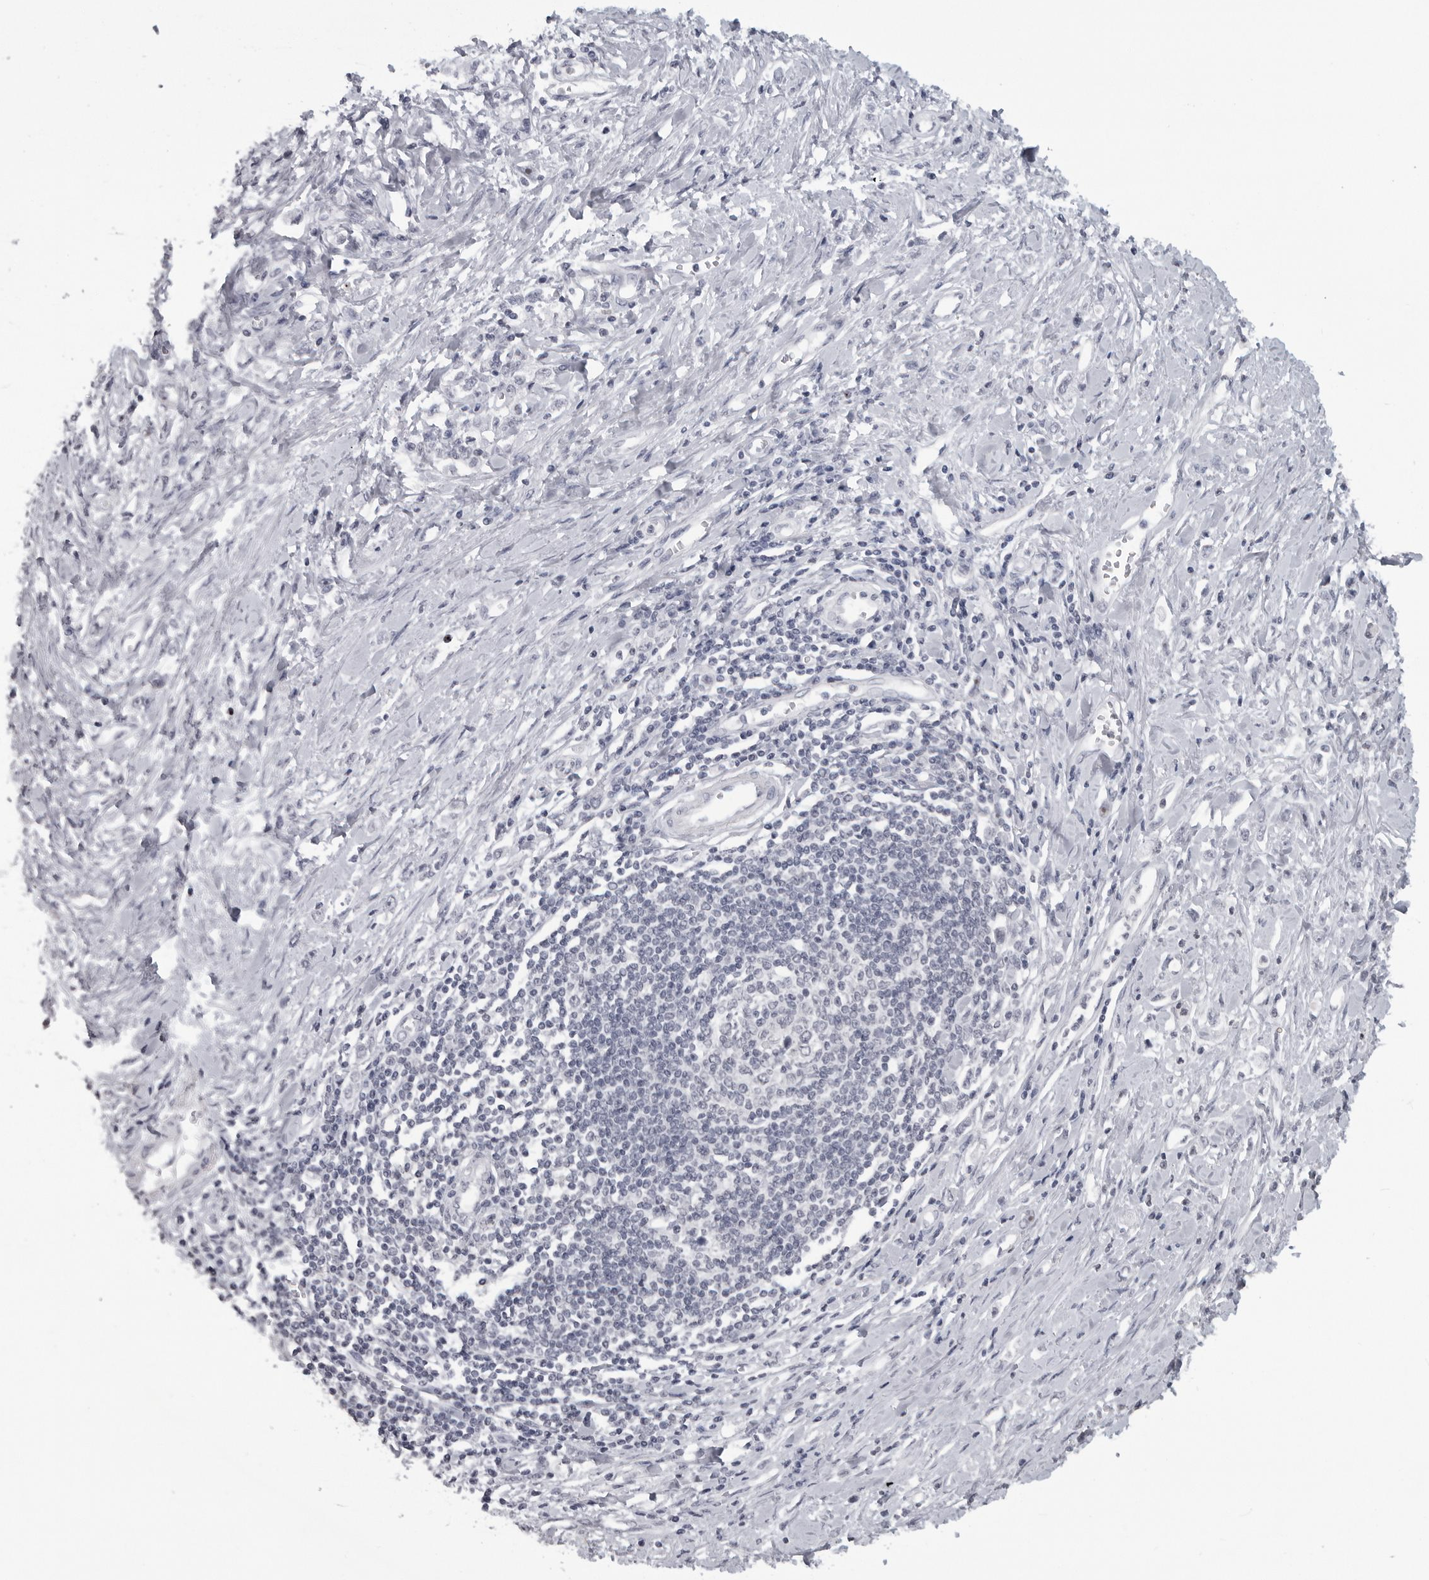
{"staining": {"intensity": "negative", "quantity": "none", "location": "none"}, "tissue": "stomach cancer", "cell_type": "Tumor cells", "image_type": "cancer", "snomed": [{"axis": "morphology", "description": "Adenocarcinoma, NOS"}, {"axis": "topography", "description": "Stomach"}], "caption": "A histopathology image of human stomach cancer is negative for staining in tumor cells.", "gene": "DDX54", "patient": {"sex": "female", "age": 76}}